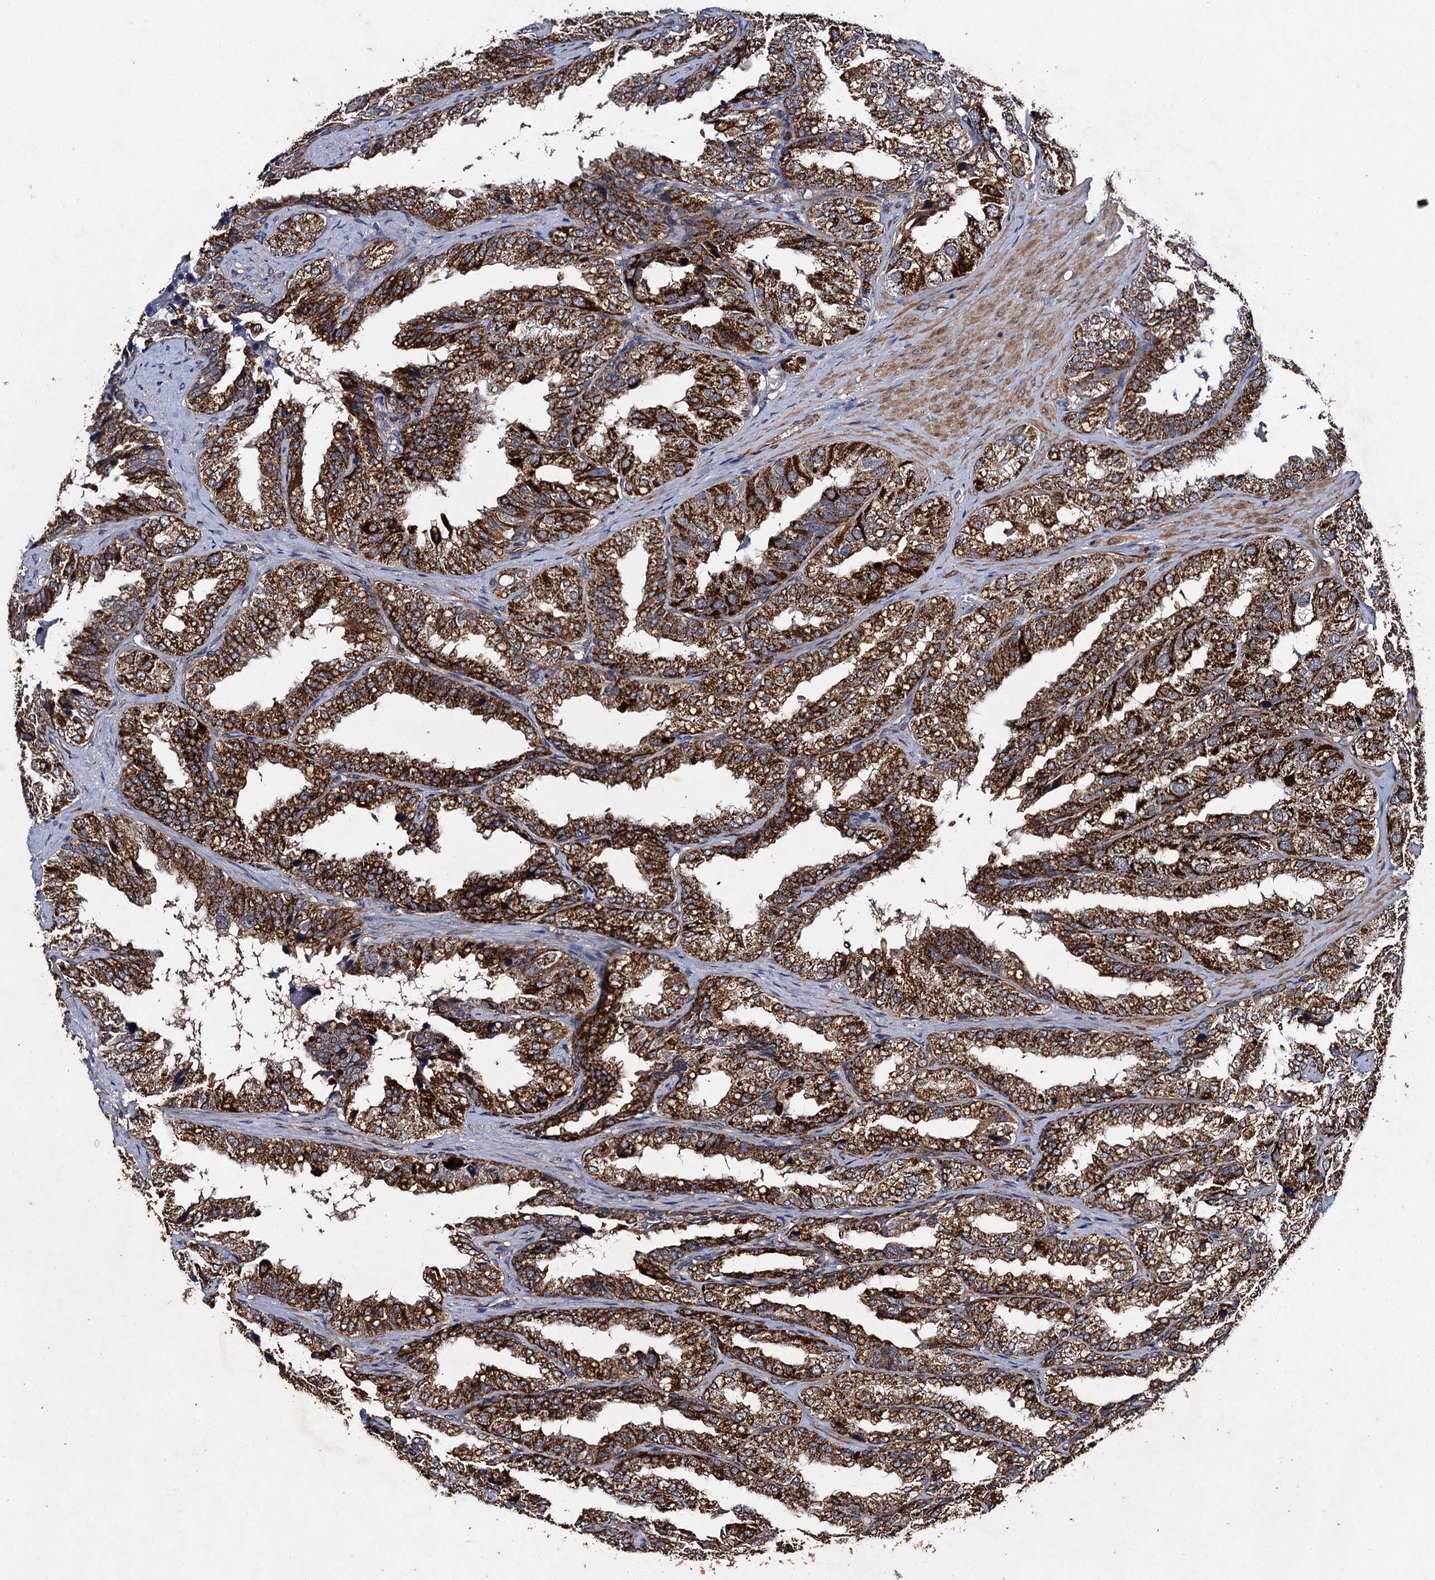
{"staining": {"intensity": "strong", "quantity": ">75%", "location": "cytoplasmic/membranous"}, "tissue": "seminal vesicle", "cell_type": "Glandular cells", "image_type": "normal", "snomed": [{"axis": "morphology", "description": "Normal tissue, NOS"}, {"axis": "topography", "description": "Prostate"}, {"axis": "topography", "description": "Seminal veicle"}], "caption": "Protein staining of benign seminal vesicle demonstrates strong cytoplasmic/membranous positivity in approximately >75% of glandular cells. The protein of interest is stained brown, and the nuclei are stained in blue (DAB IHC with brightfield microscopy, high magnification).", "gene": "NDUFA13", "patient": {"sex": "male", "age": 51}}